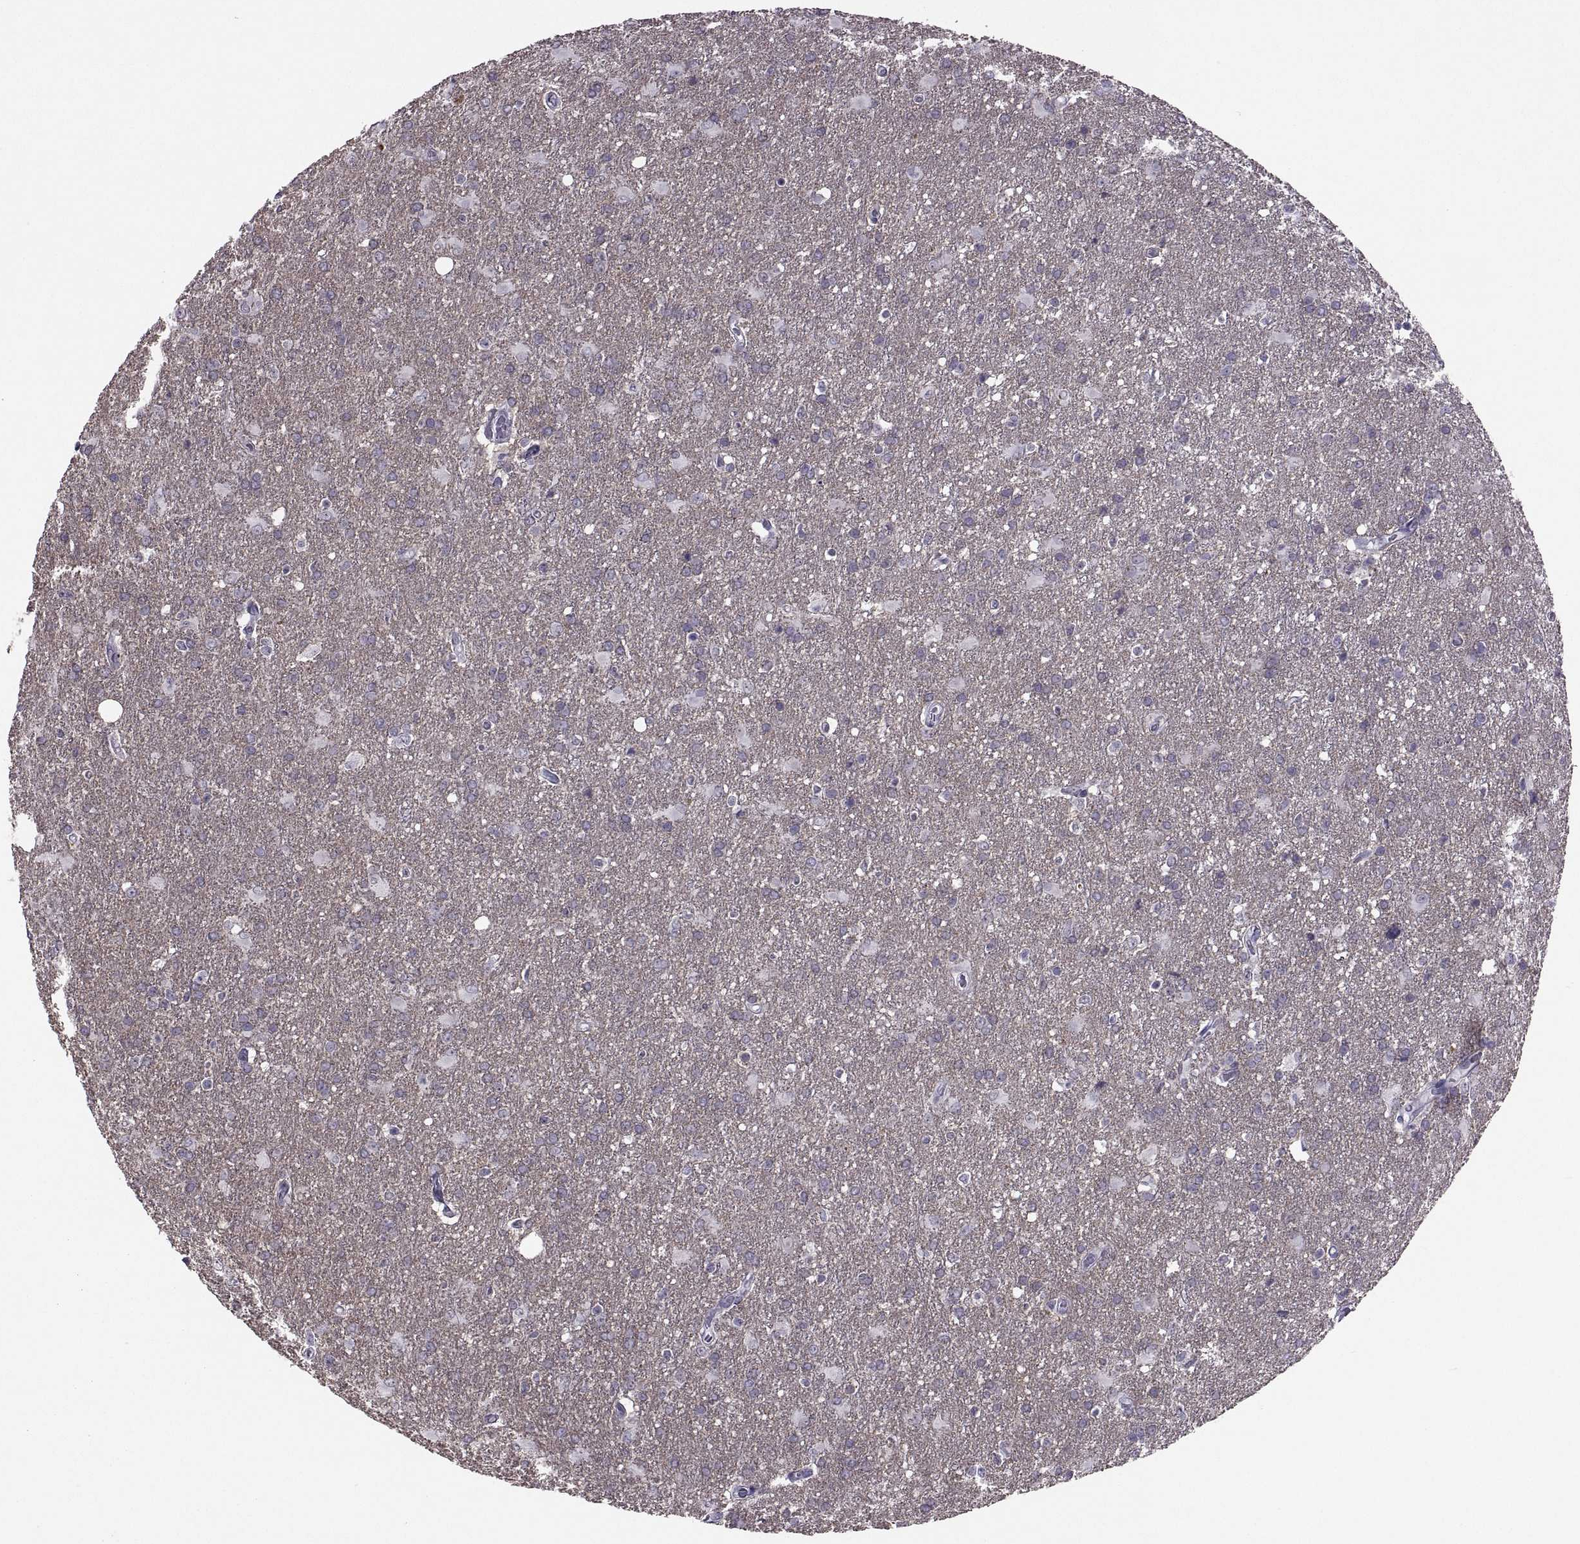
{"staining": {"intensity": "negative", "quantity": "none", "location": "none"}, "tissue": "glioma", "cell_type": "Tumor cells", "image_type": "cancer", "snomed": [{"axis": "morphology", "description": "Glioma, malignant, High grade"}, {"axis": "topography", "description": "Brain"}], "caption": "Malignant glioma (high-grade) was stained to show a protein in brown. There is no significant staining in tumor cells.", "gene": "ASIC2", "patient": {"sex": "male", "age": 68}}